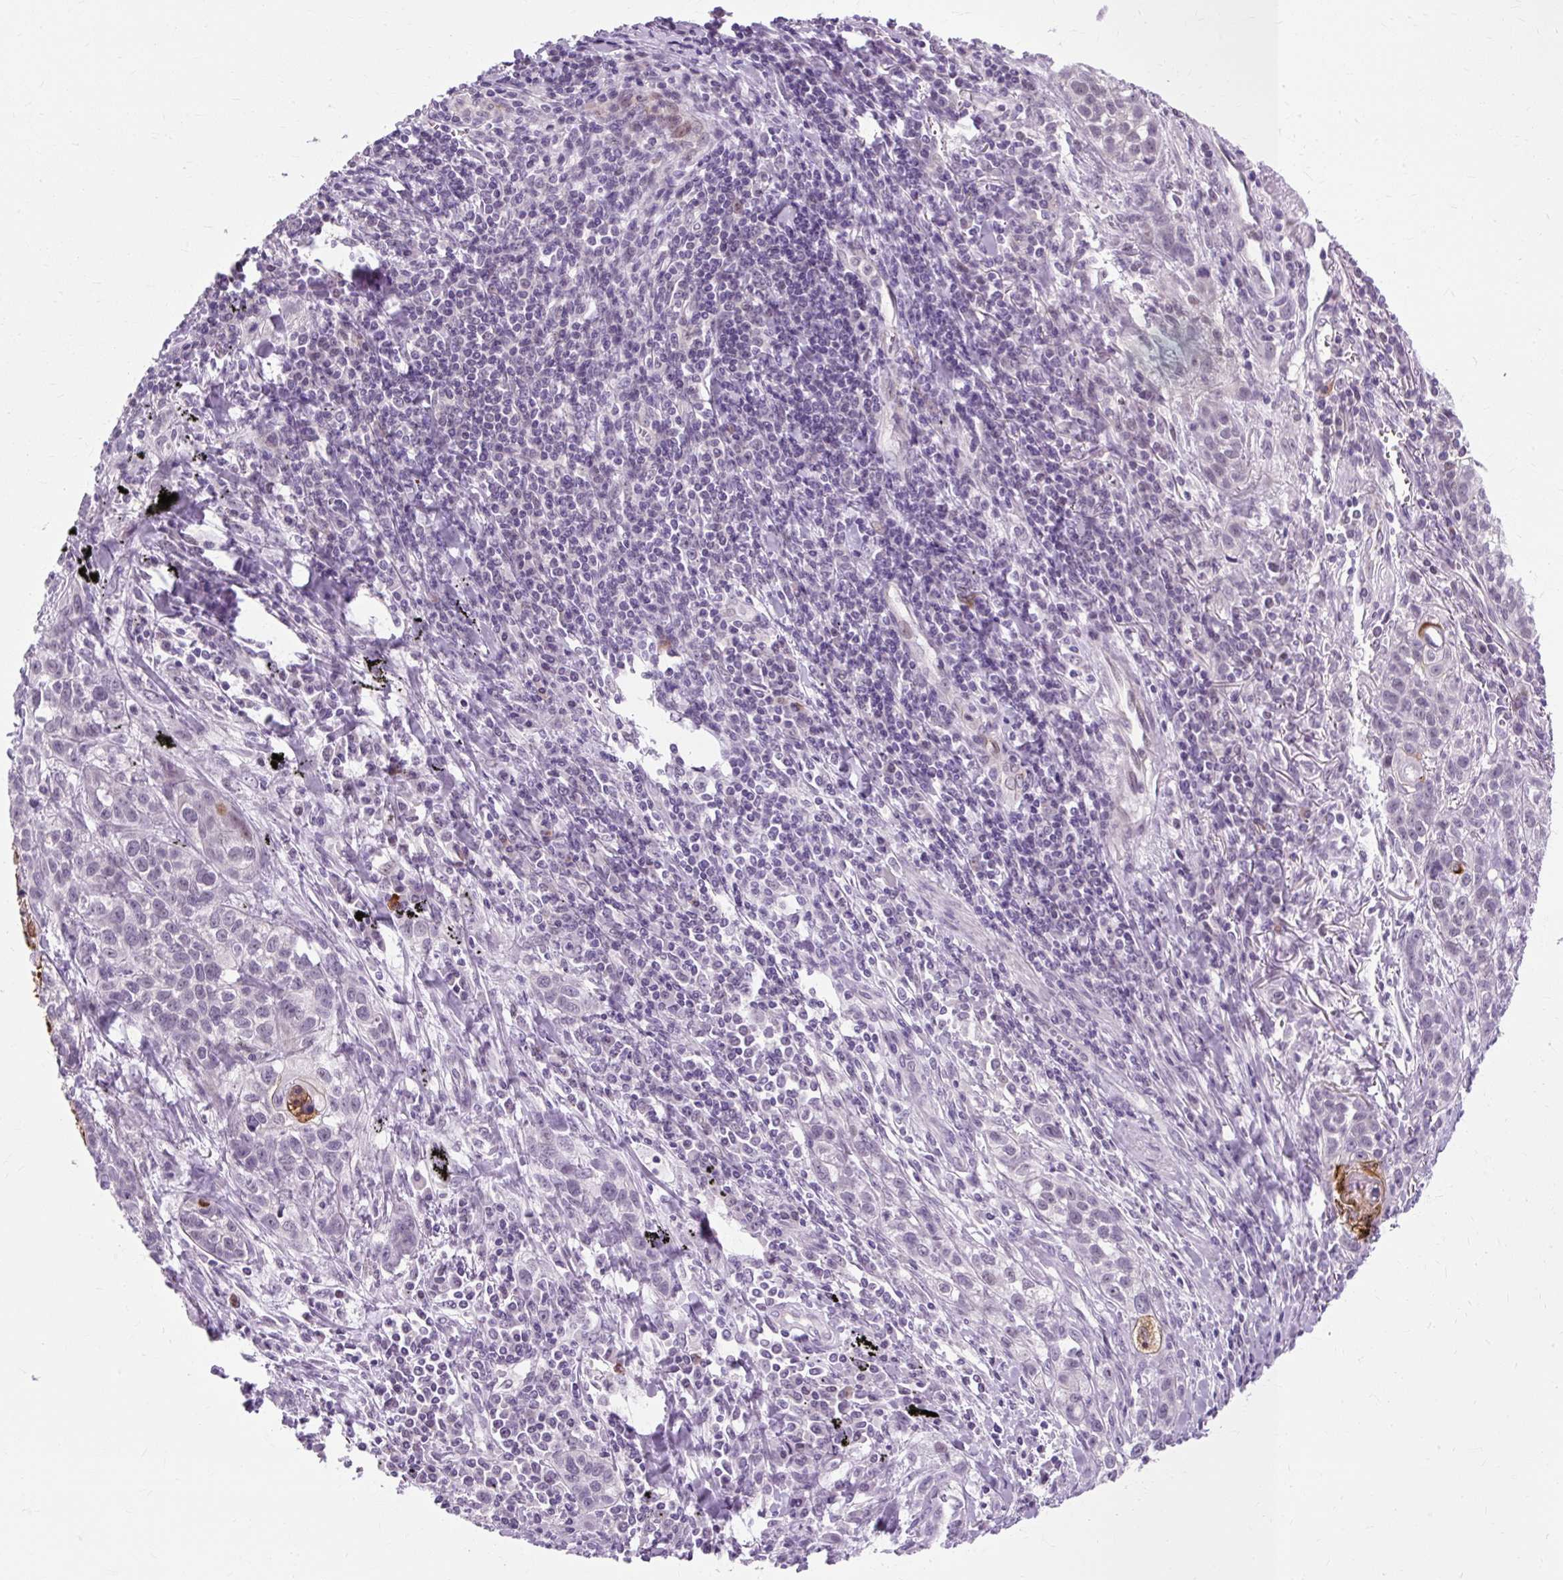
{"staining": {"intensity": "negative", "quantity": "none", "location": "none"}, "tissue": "lung cancer", "cell_type": "Tumor cells", "image_type": "cancer", "snomed": [{"axis": "morphology", "description": "Squamous cell carcinoma, NOS"}, {"axis": "topography", "description": "Lung"}], "caption": "Tumor cells show no significant protein staining in lung squamous cell carcinoma.", "gene": "RYBP", "patient": {"sex": "male", "age": 74}}